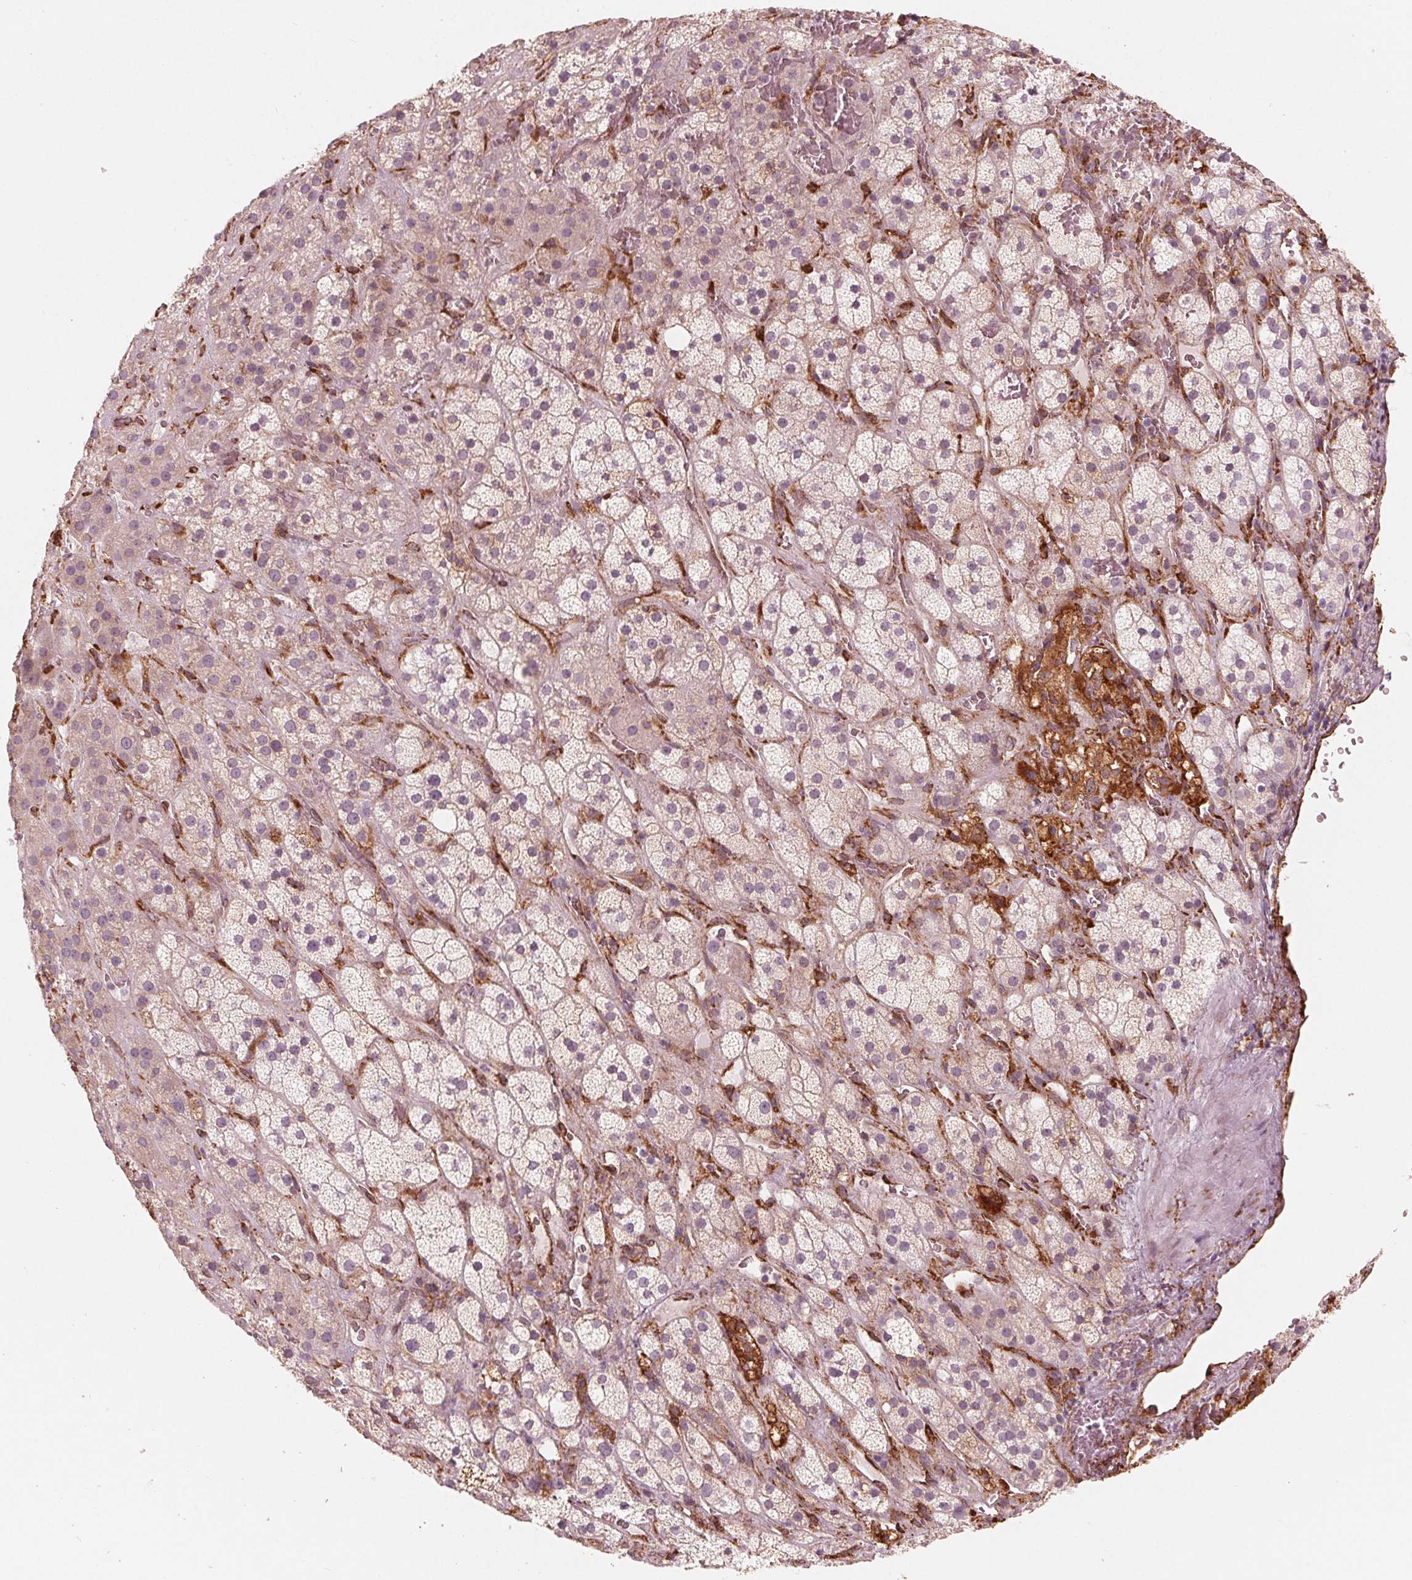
{"staining": {"intensity": "negative", "quantity": "none", "location": "none"}, "tissue": "adrenal gland", "cell_type": "Glandular cells", "image_type": "normal", "snomed": [{"axis": "morphology", "description": "Normal tissue, NOS"}, {"axis": "topography", "description": "Adrenal gland"}], "caption": "Immunohistochemistry micrograph of normal adrenal gland: adrenal gland stained with DAB shows no significant protein positivity in glandular cells.", "gene": "IKBIP", "patient": {"sex": "male", "age": 57}}